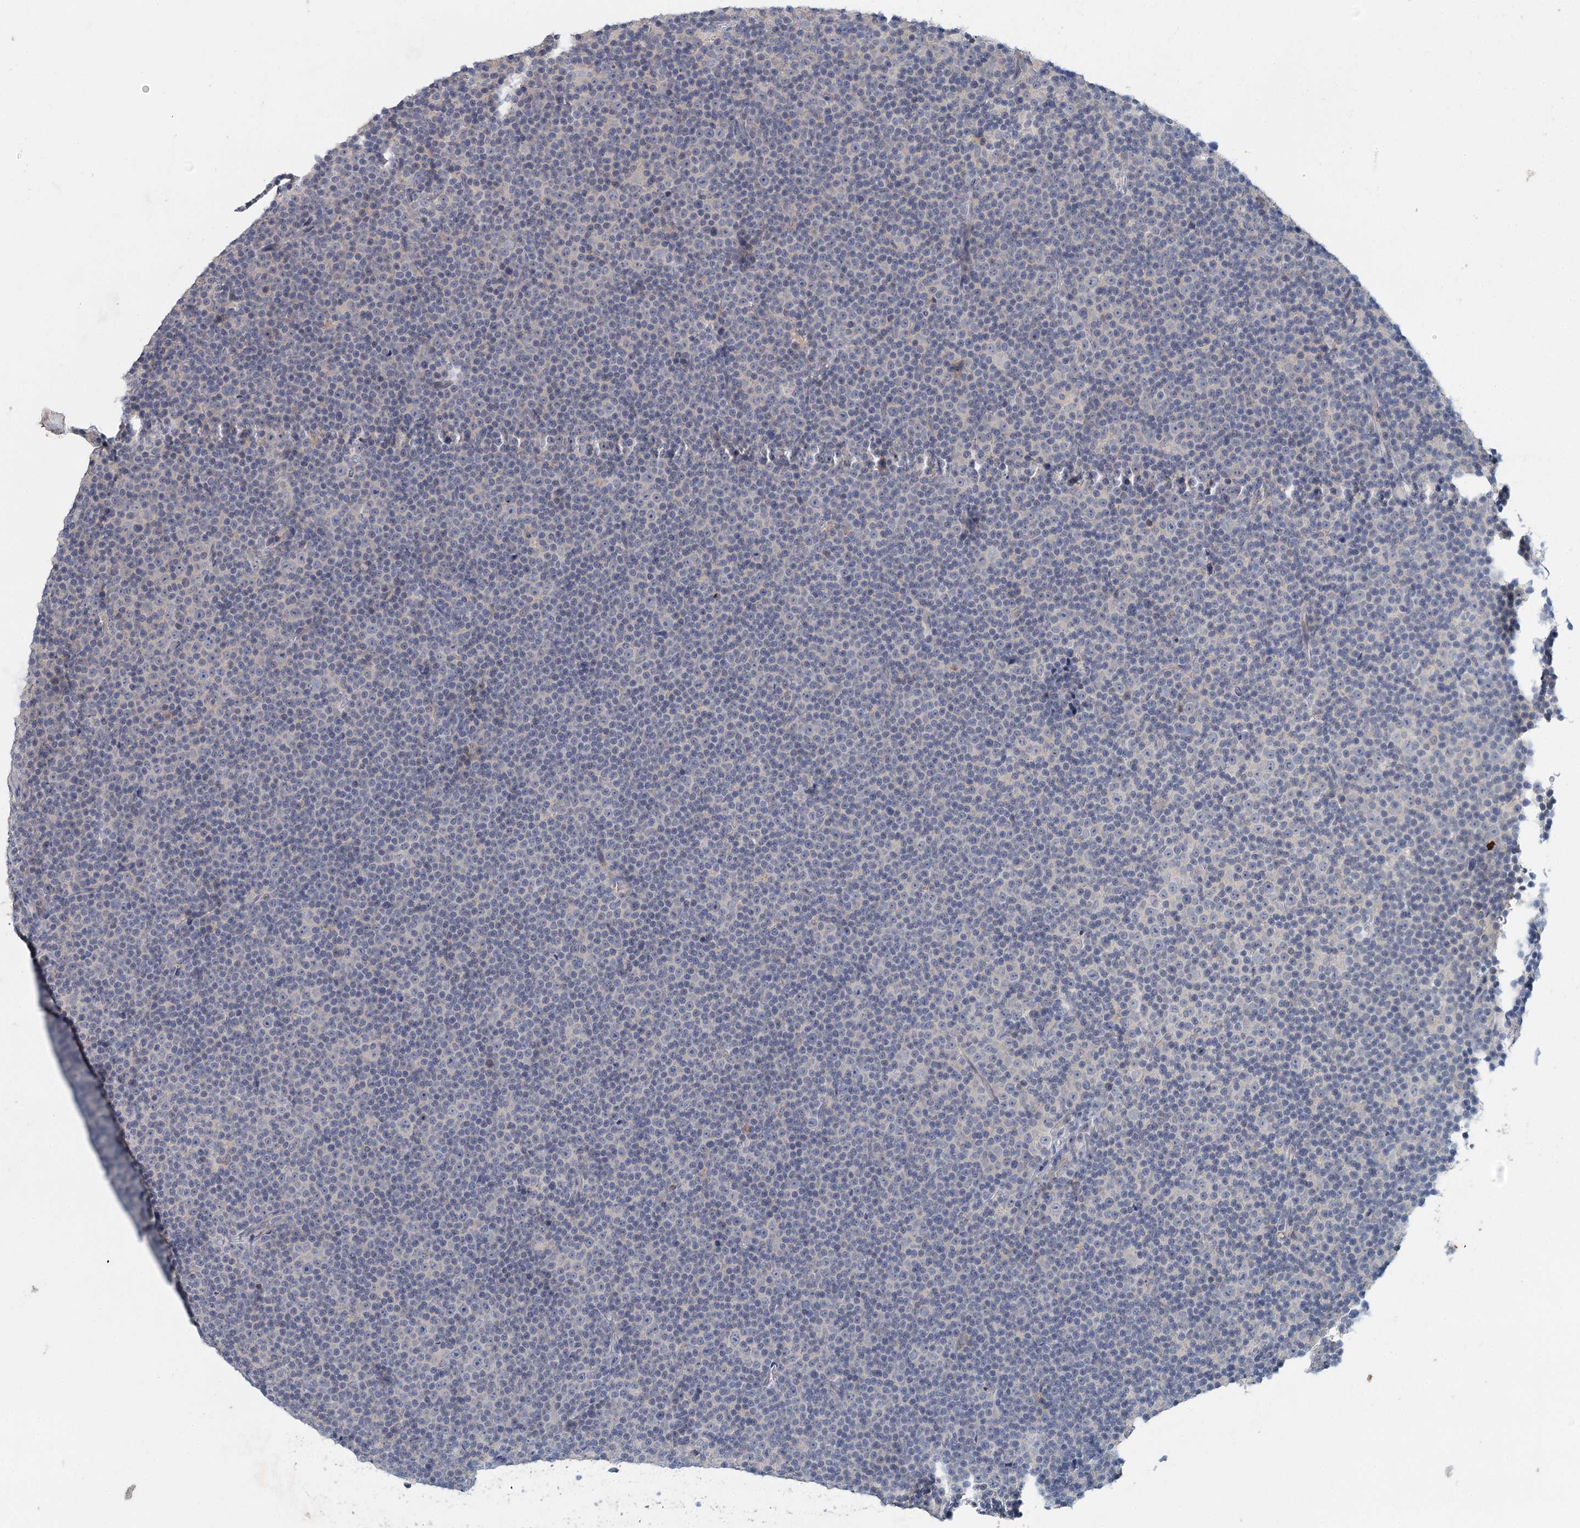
{"staining": {"intensity": "negative", "quantity": "none", "location": "none"}, "tissue": "lymphoma", "cell_type": "Tumor cells", "image_type": "cancer", "snomed": [{"axis": "morphology", "description": "Malignant lymphoma, non-Hodgkin's type, Low grade"}, {"axis": "topography", "description": "Lymph node"}], "caption": "The immunohistochemistry (IHC) image has no significant positivity in tumor cells of lymphoma tissue.", "gene": "MYO7B", "patient": {"sex": "female", "age": 67}}